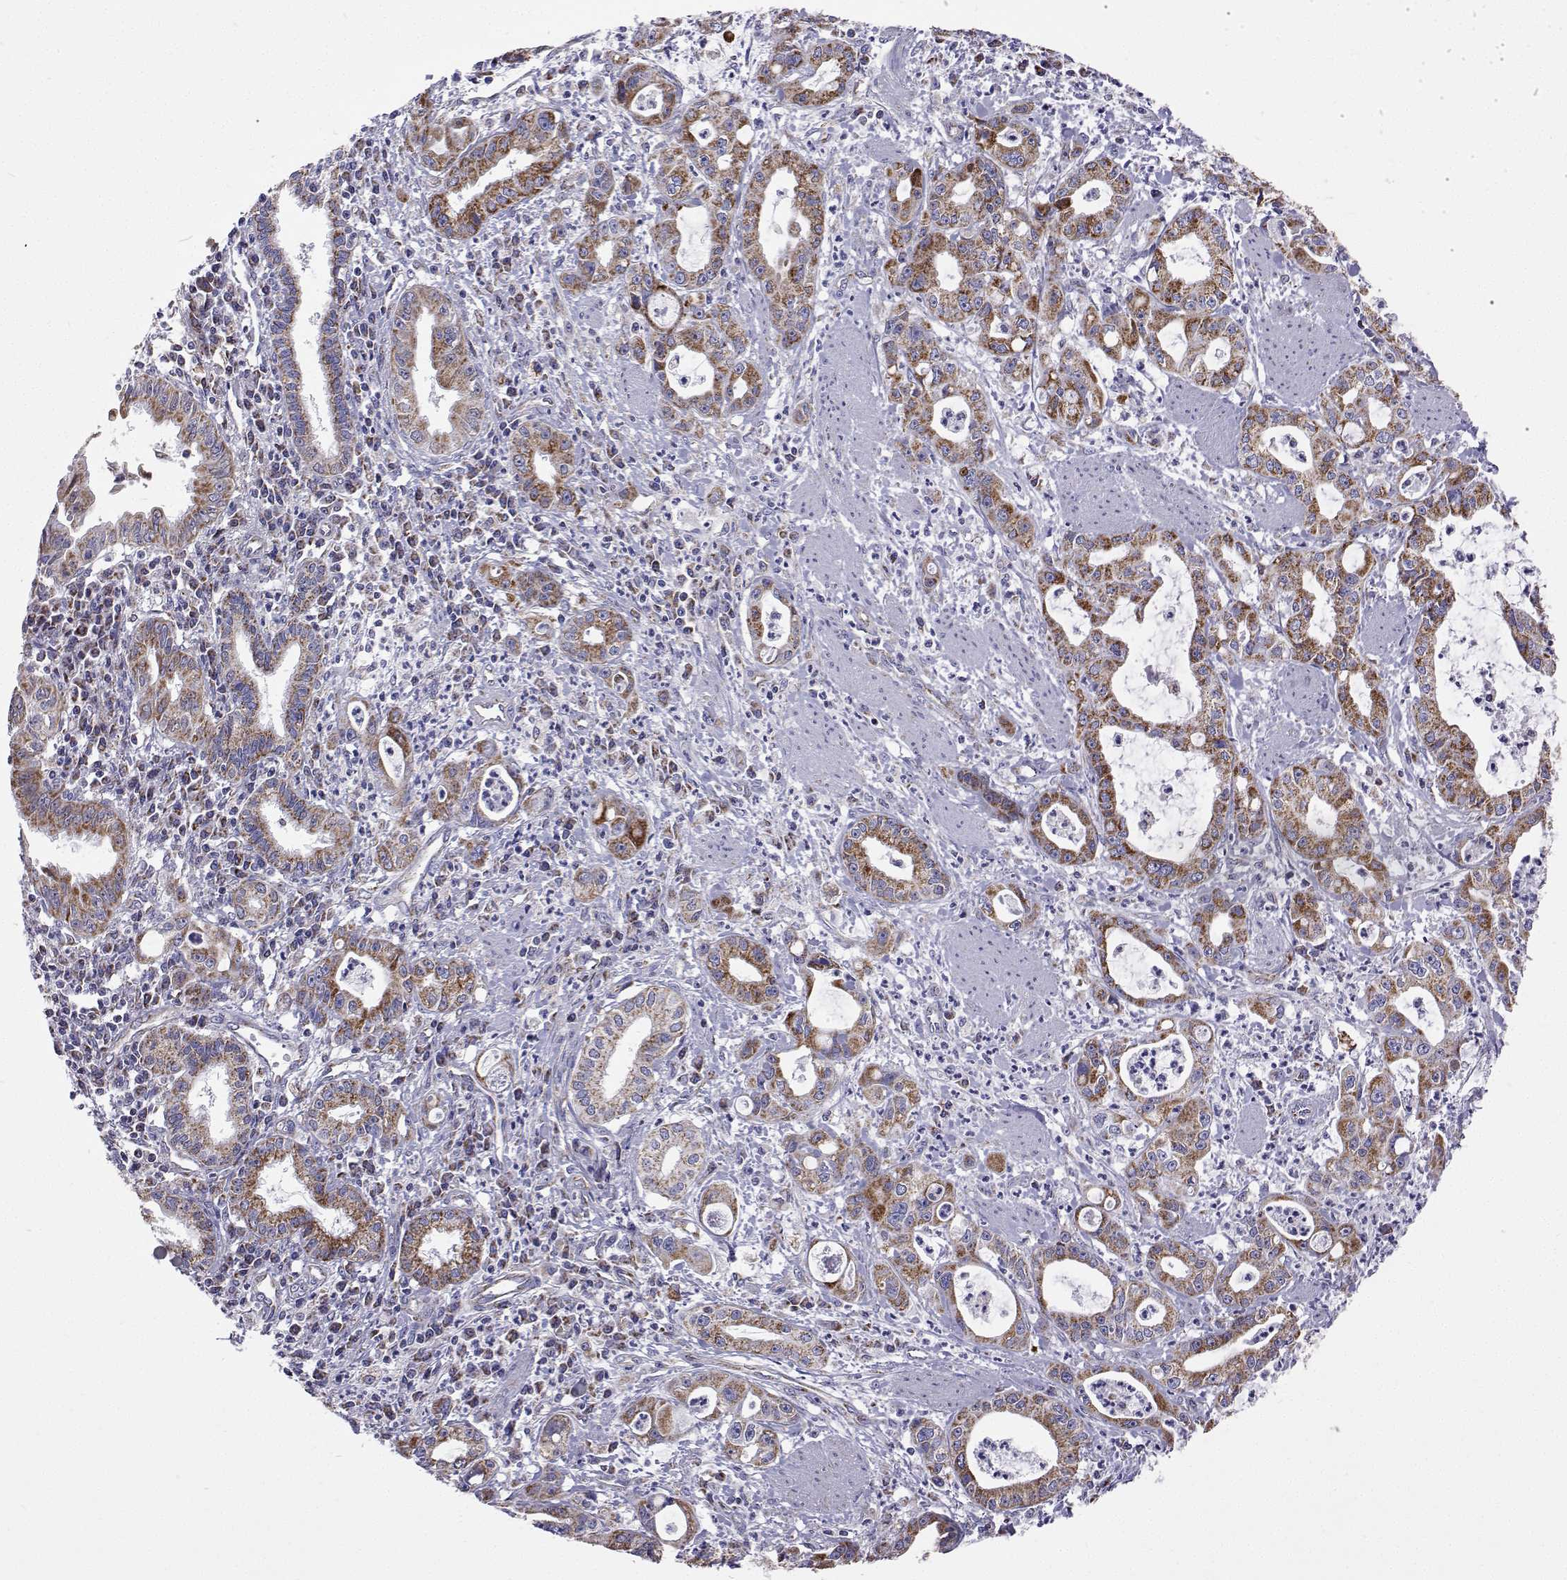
{"staining": {"intensity": "moderate", "quantity": ">75%", "location": "cytoplasmic/membranous"}, "tissue": "pancreatic cancer", "cell_type": "Tumor cells", "image_type": "cancer", "snomed": [{"axis": "morphology", "description": "Adenocarcinoma, NOS"}, {"axis": "topography", "description": "Pancreas"}], "caption": "Moderate cytoplasmic/membranous staining for a protein is present in about >75% of tumor cells of pancreatic cancer using immunohistochemistry (IHC).", "gene": "MCCC2", "patient": {"sex": "male", "age": 72}}